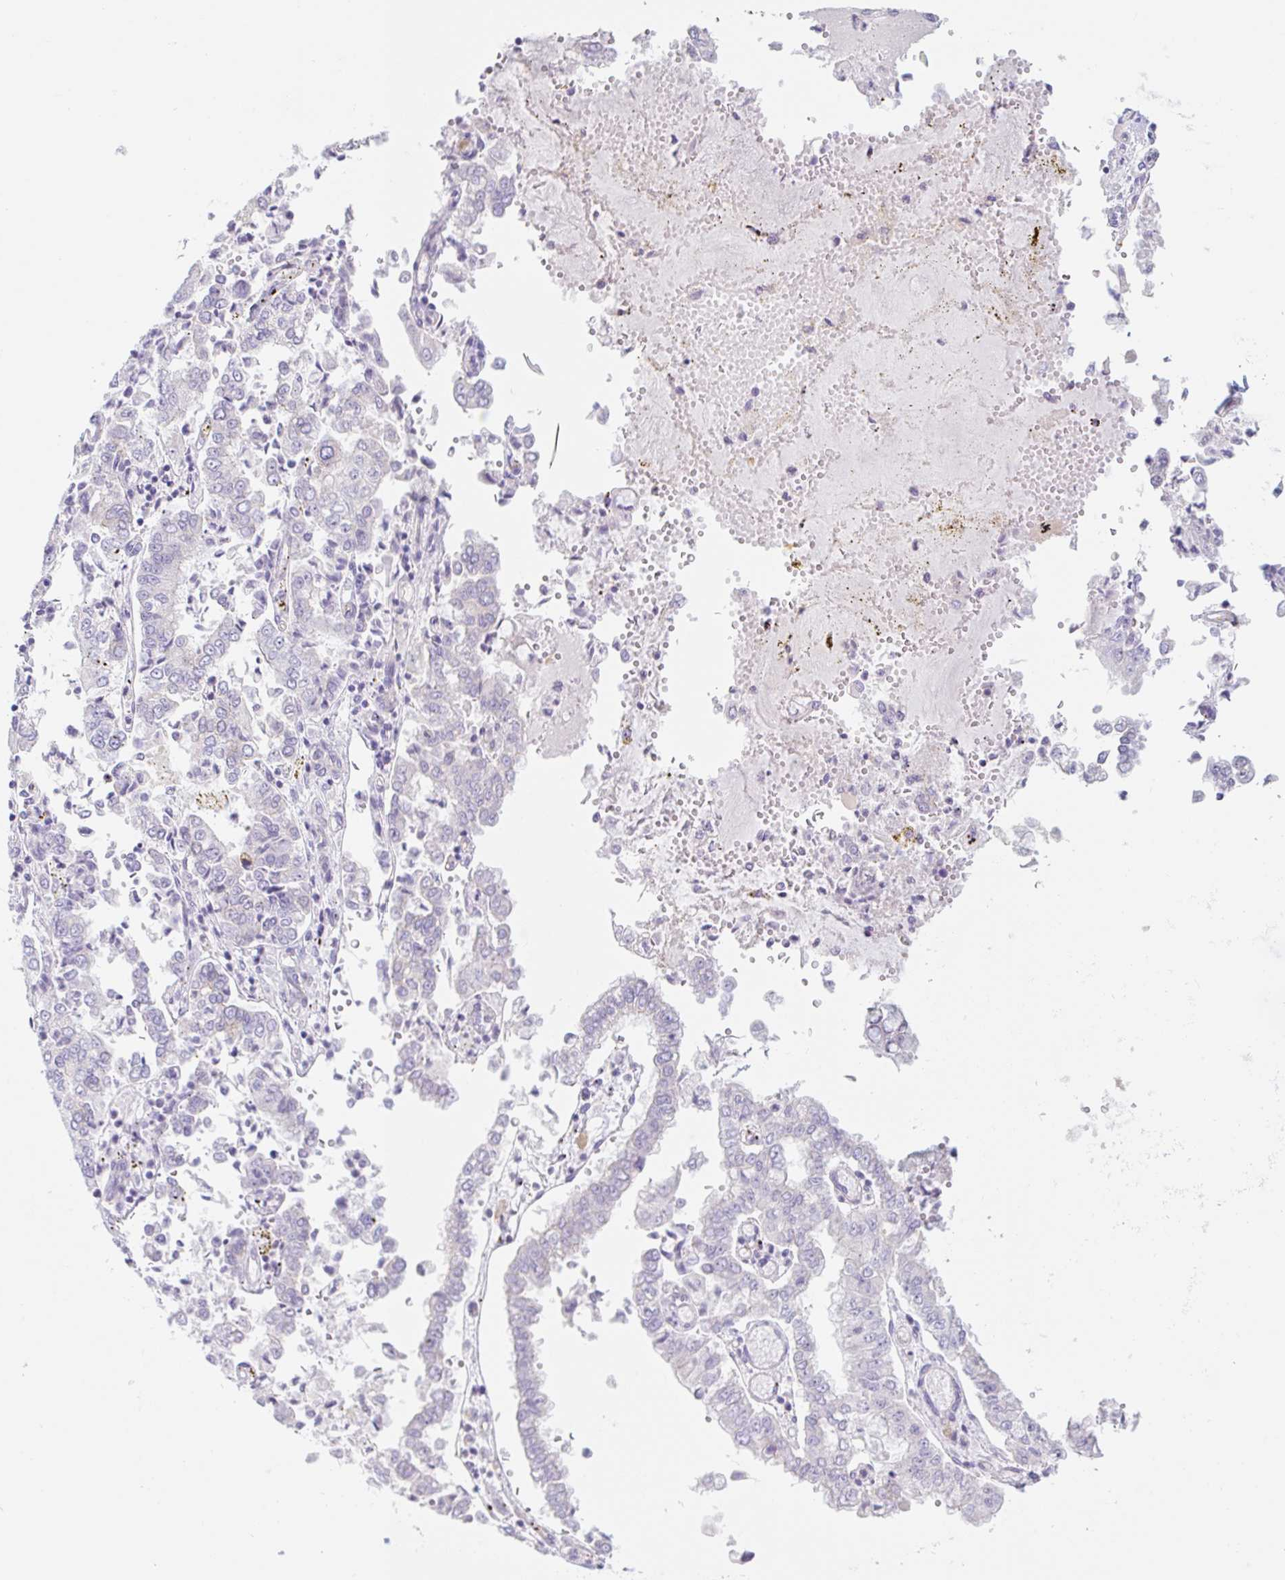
{"staining": {"intensity": "negative", "quantity": "none", "location": "none"}, "tissue": "stomach cancer", "cell_type": "Tumor cells", "image_type": "cancer", "snomed": [{"axis": "morphology", "description": "Adenocarcinoma, NOS"}, {"axis": "topography", "description": "Stomach"}], "caption": "Micrograph shows no significant protein staining in tumor cells of stomach cancer (adenocarcinoma). Brightfield microscopy of IHC stained with DAB (3,3'-diaminobenzidine) (brown) and hematoxylin (blue), captured at high magnification.", "gene": "LYVE1", "patient": {"sex": "male", "age": 76}}